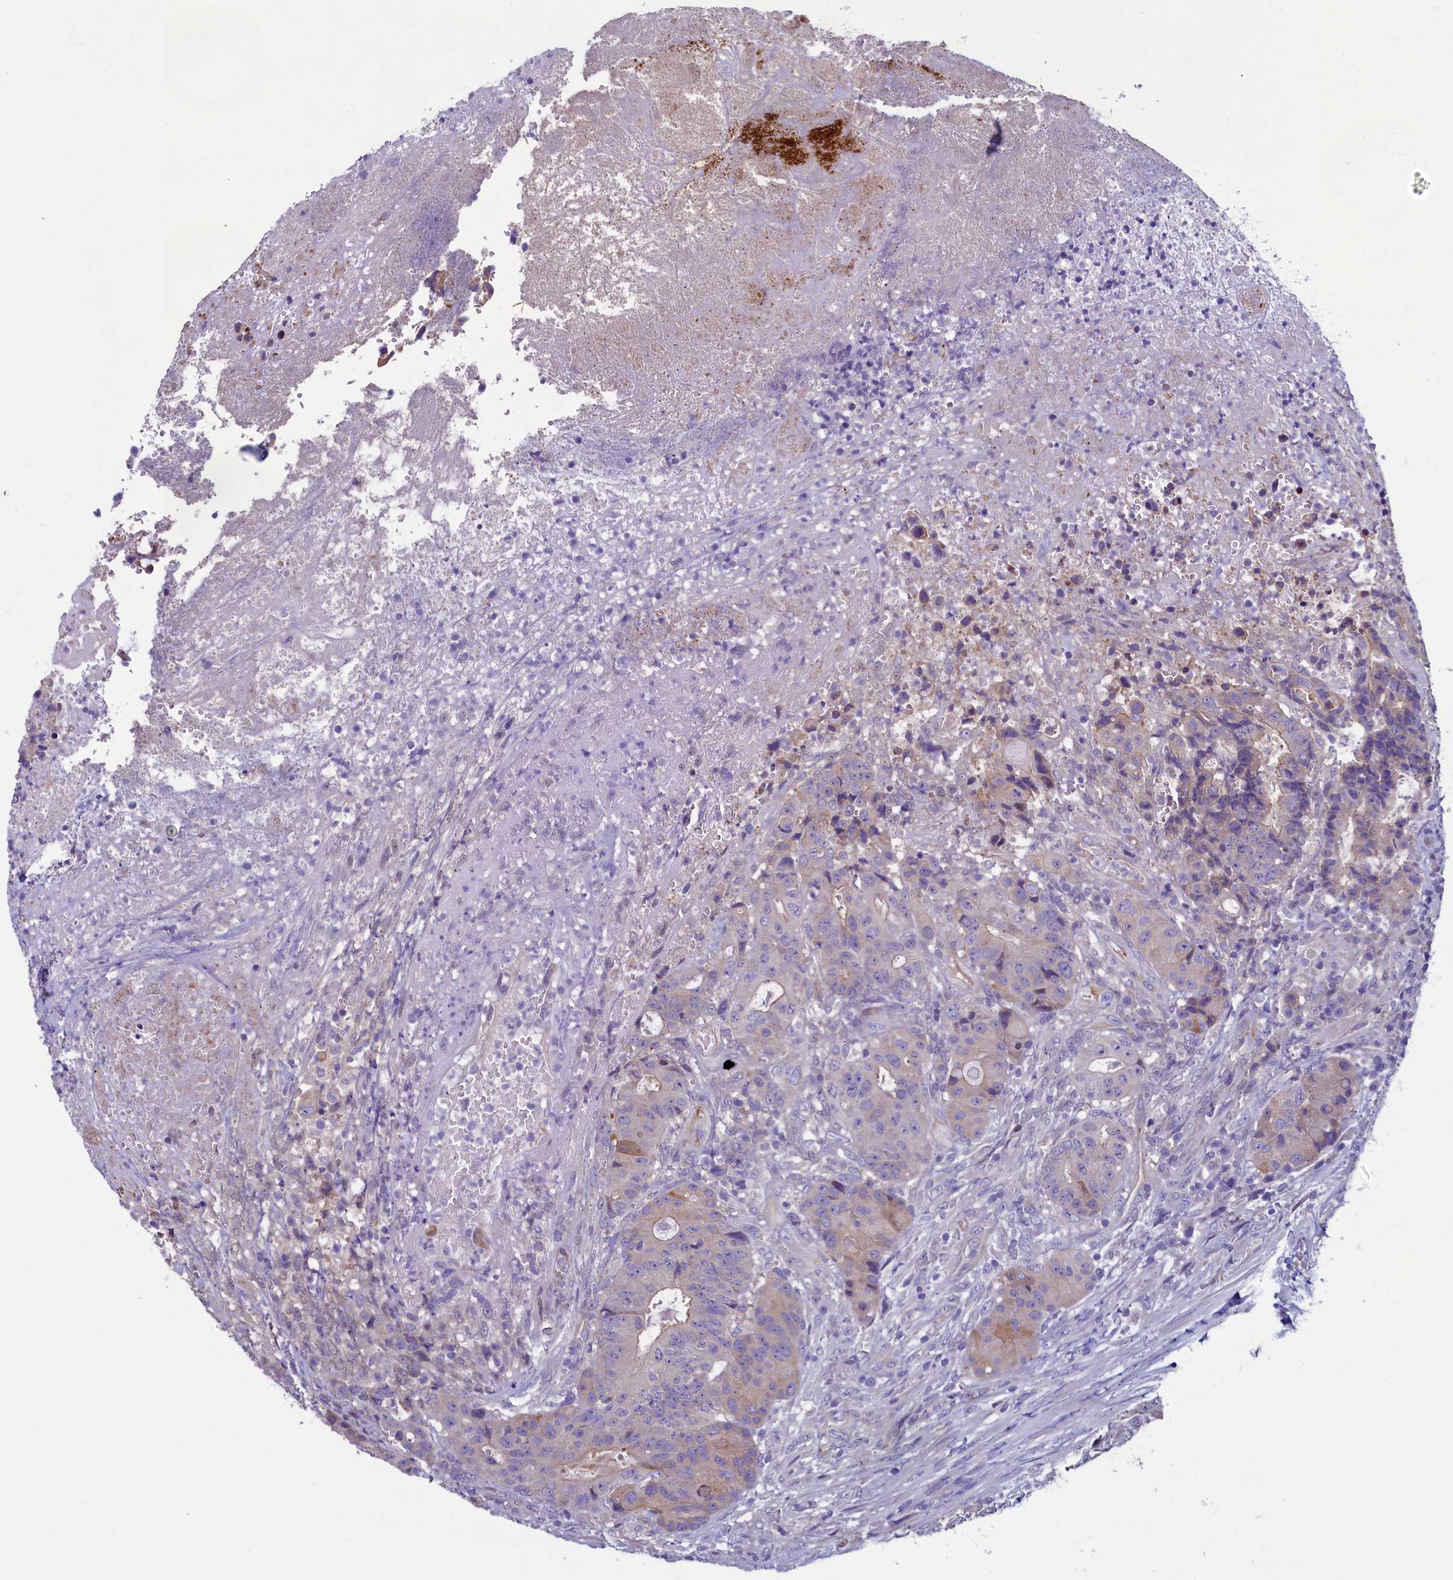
{"staining": {"intensity": "weak", "quantity": "<25%", "location": "cytoplasmic/membranous"}, "tissue": "colorectal cancer", "cell_type": "Tumor cells", "image_type": "cancer", "snomed": [{"axis": "morphology", "description": "Adenocarcinoma, NOS"}, {"axis": "topography", "description": "Rectum"}], "caption": "Colorectal adenocarcinoma was stained to show a protein in brown. There is no significant positivity in tumor cells. (DAB (3,3'-diaminobenzidine) immunohistochemistry with hematoxylin counter stain).", "gene": "KRBOX5", "patient": {"sex": "male", "age": 69}}